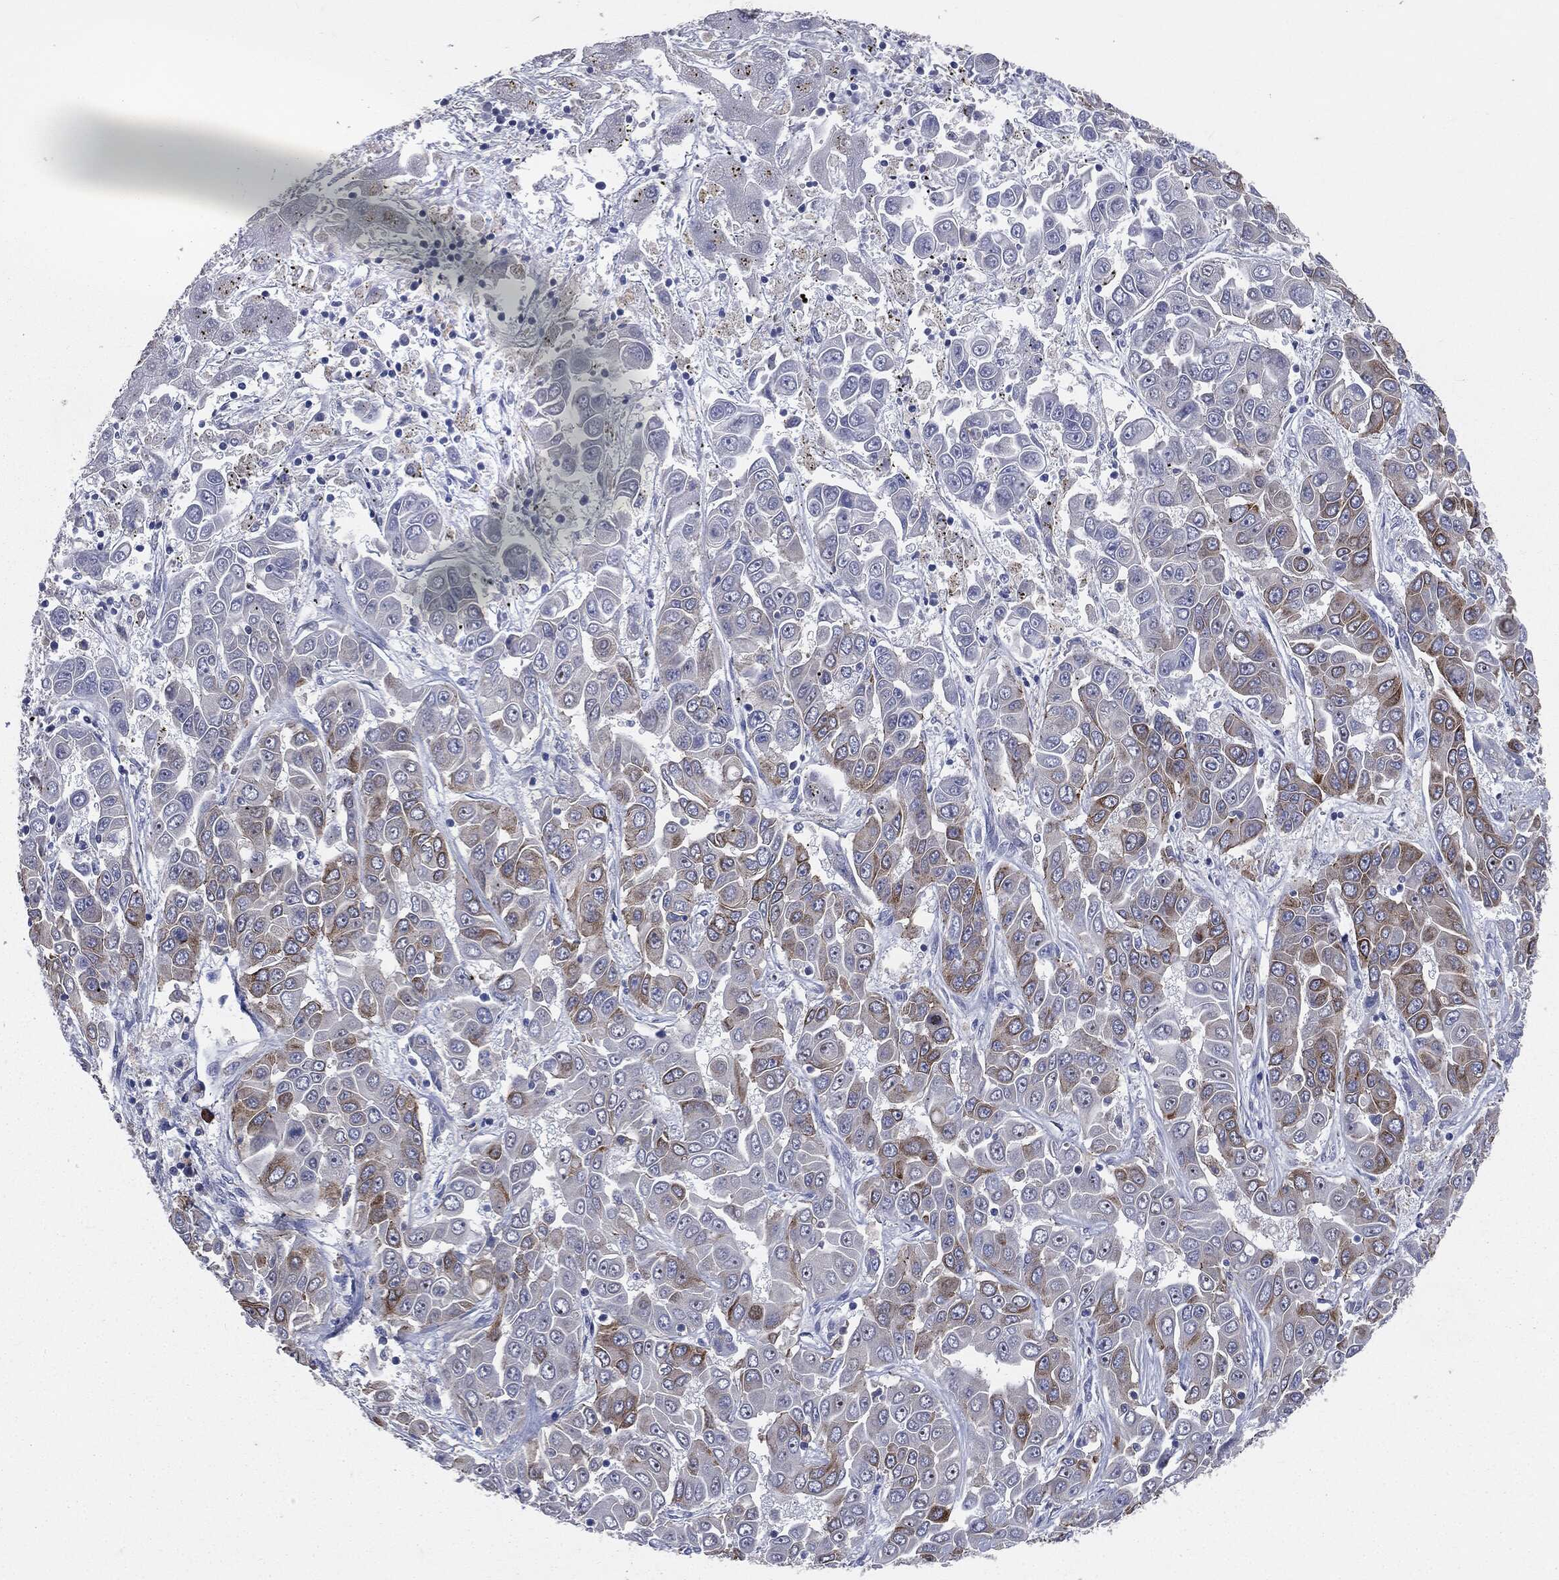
{"staining": {"intensity": "moderate", "quantity": "<25%", "location": "cytoplasmic/membranous"}, "tissue": "liver cancer", "cell_type": "Tumor cells", "image_type": "cancer", "snomed": [{"axis": "morphology", "description": "Cholangiocarcinoma"}, {"axis": "topography", "description": "Liver"}], "caption": "Protein staining by IHC shows moderate cytoplasmic/membranous expression in approximately <25% of tumor cells in liver cholangiocarcinoma. The staining is performed using DAB (3,3'-diaminobenzidine) brown chromogen to label protein expression. The nuclei are counter-stained blue using hematoxylin.", "gene": "PTGS2", "patient": {"sex": "female", "age": 52}}